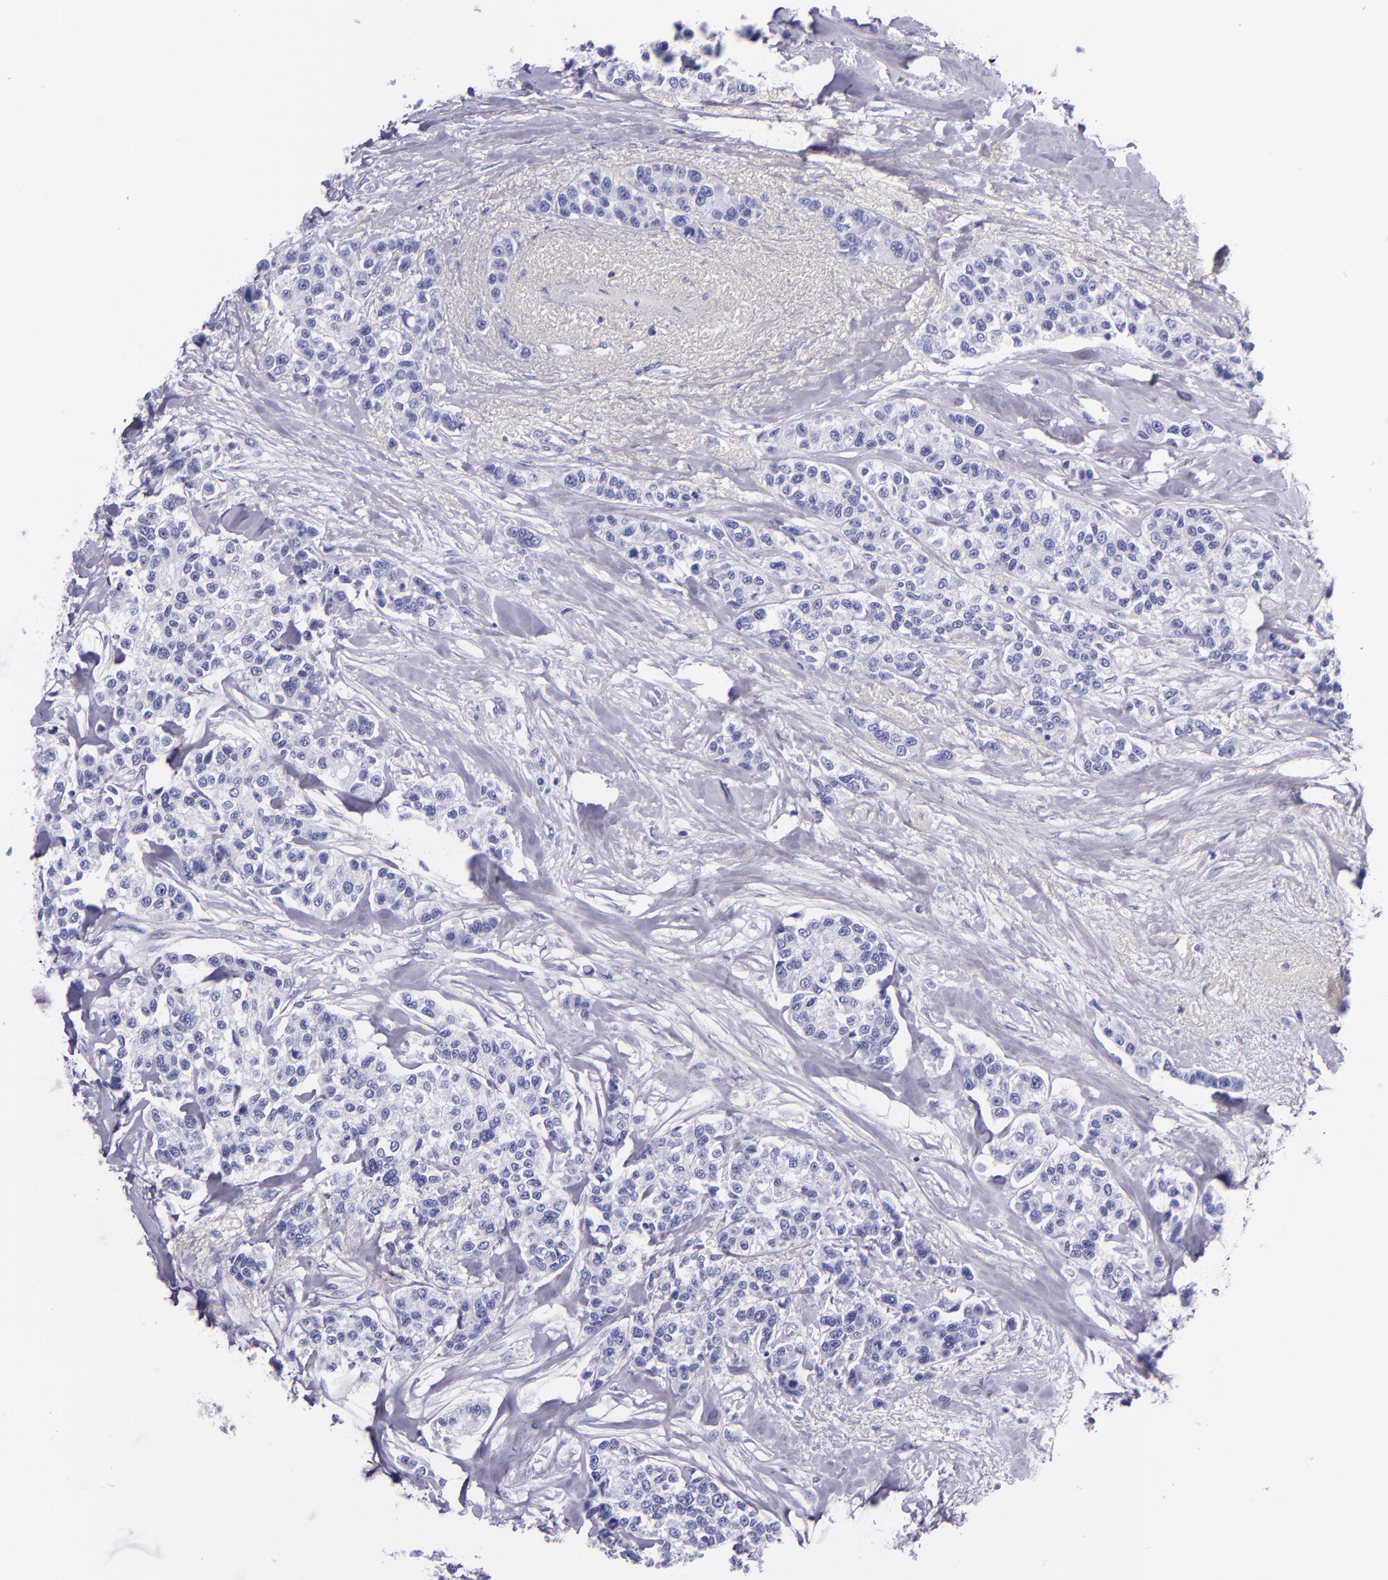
{"staining": {"intensity": "negative", "quantity": "none", "location": "none"}, "tissue": "breast cancer", "cell_type": "Tumor cells", "image_type": "cancer", "snomed": [{"axis": "morphology", "description": "Duct carcinoma"}, {"axis": "topography", "description": "Breast"}], "caption": "A high-resolution image shows immunohistochemistry (IHC) staining of invasive ductal carcinoma (breast), which displays no significant staining in tumor cells.", "gene": "LAG3", "patient": {"sex": "female", "age": 51}}